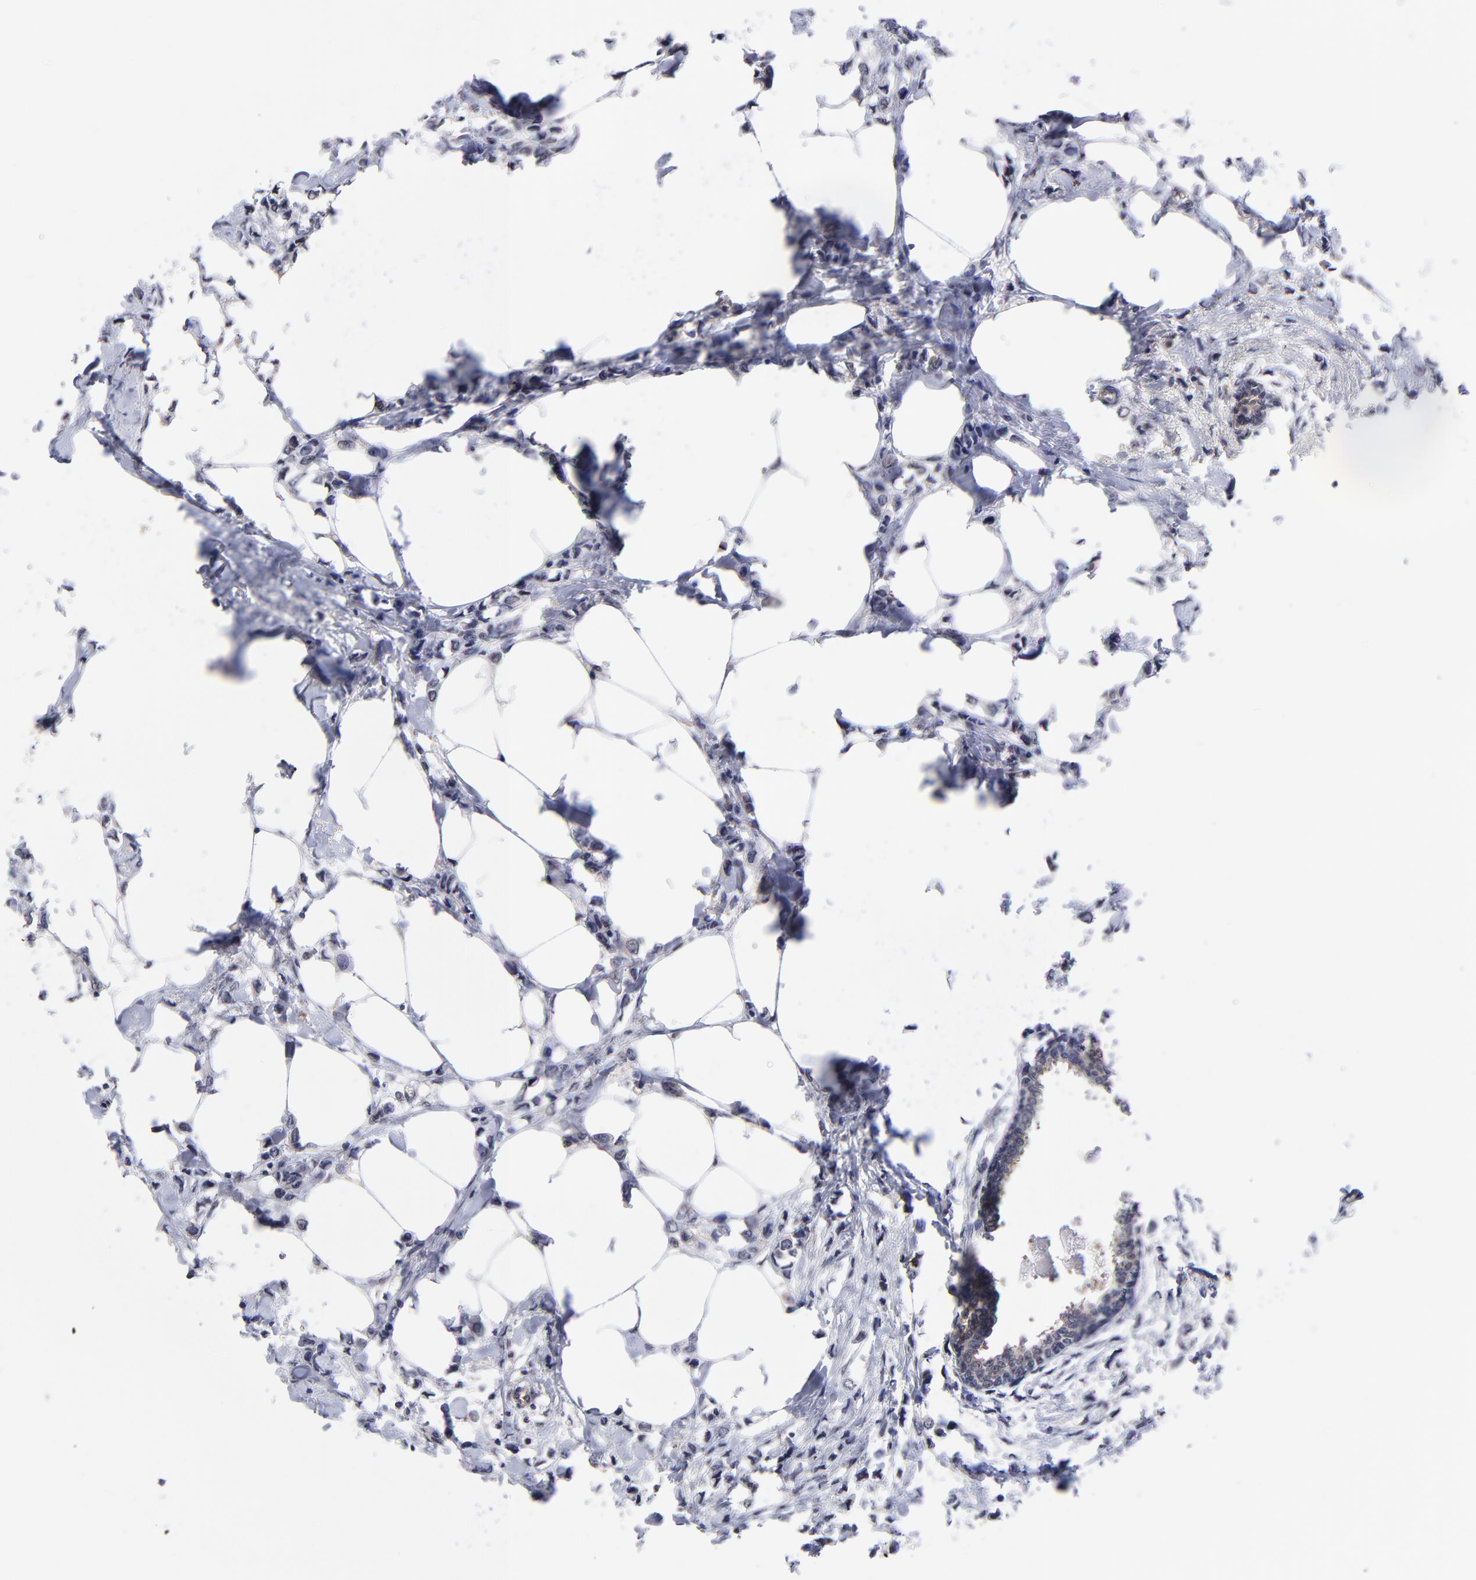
{"staining": {"intensity": "weak", "quantity": ">75%", "location": "cytoplasmic/membranous"}, "tissue": "breast cancer", "cell_type": "Tumor cells", "image_type": "cancer", "snomed": [{"axis": "morphology", "description": "Lobular carcinoma"}, {"axis": "topography", "description": "Breast"}], "caption": "Immunohistochemistry photomicrograph of breast cancer stained for a protein (brown), which displays low levels of weak cytoplasmic/membranous expression in about >75% of tumor cells.", "gene": "UBE2E3", "patient": {"sex": "female", "age": 51}}